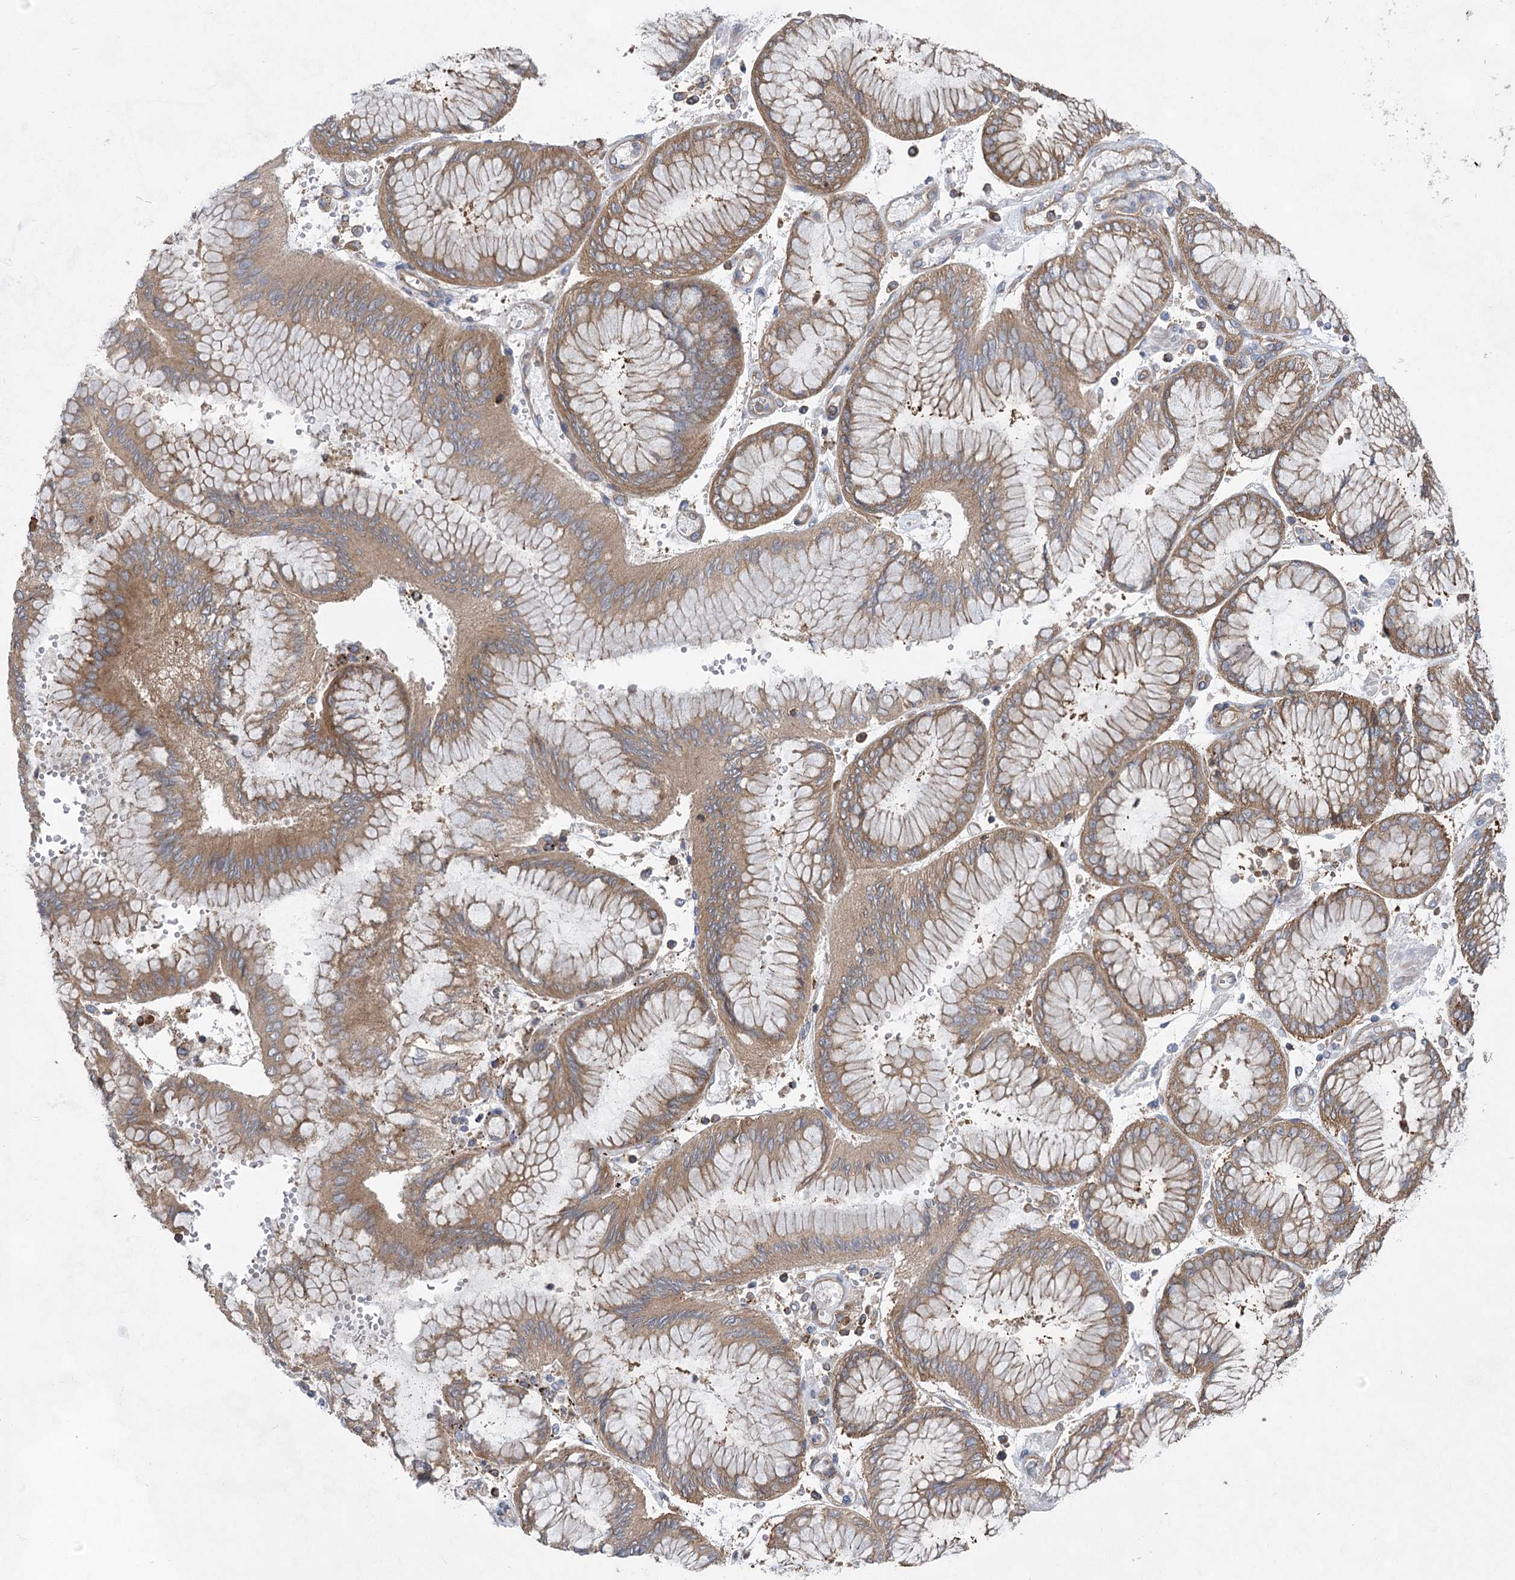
{"staining": {"intensity": "moderate", "quantity": ">75%", "location": "cytoplasmic/membranous"}, "tissue": "stomach cancer", "cell_type": "Tumor cells", "image_type": "cancer", "snomed": [{"axis": "morphology", "description": "Adenocarcinoma, NOS"}, {"axis": "topography", "description": "Stomach"}], "caption": "An immunohistochemistry (IHC) micrograph of tumor tissue is shown. Protein staining in brown shows moderate cytoplasmic/membranous positivity in stomach cancer within tumor cells.", "gene": "EIF3A", "patient": {"sex": "male", "age": 76}}